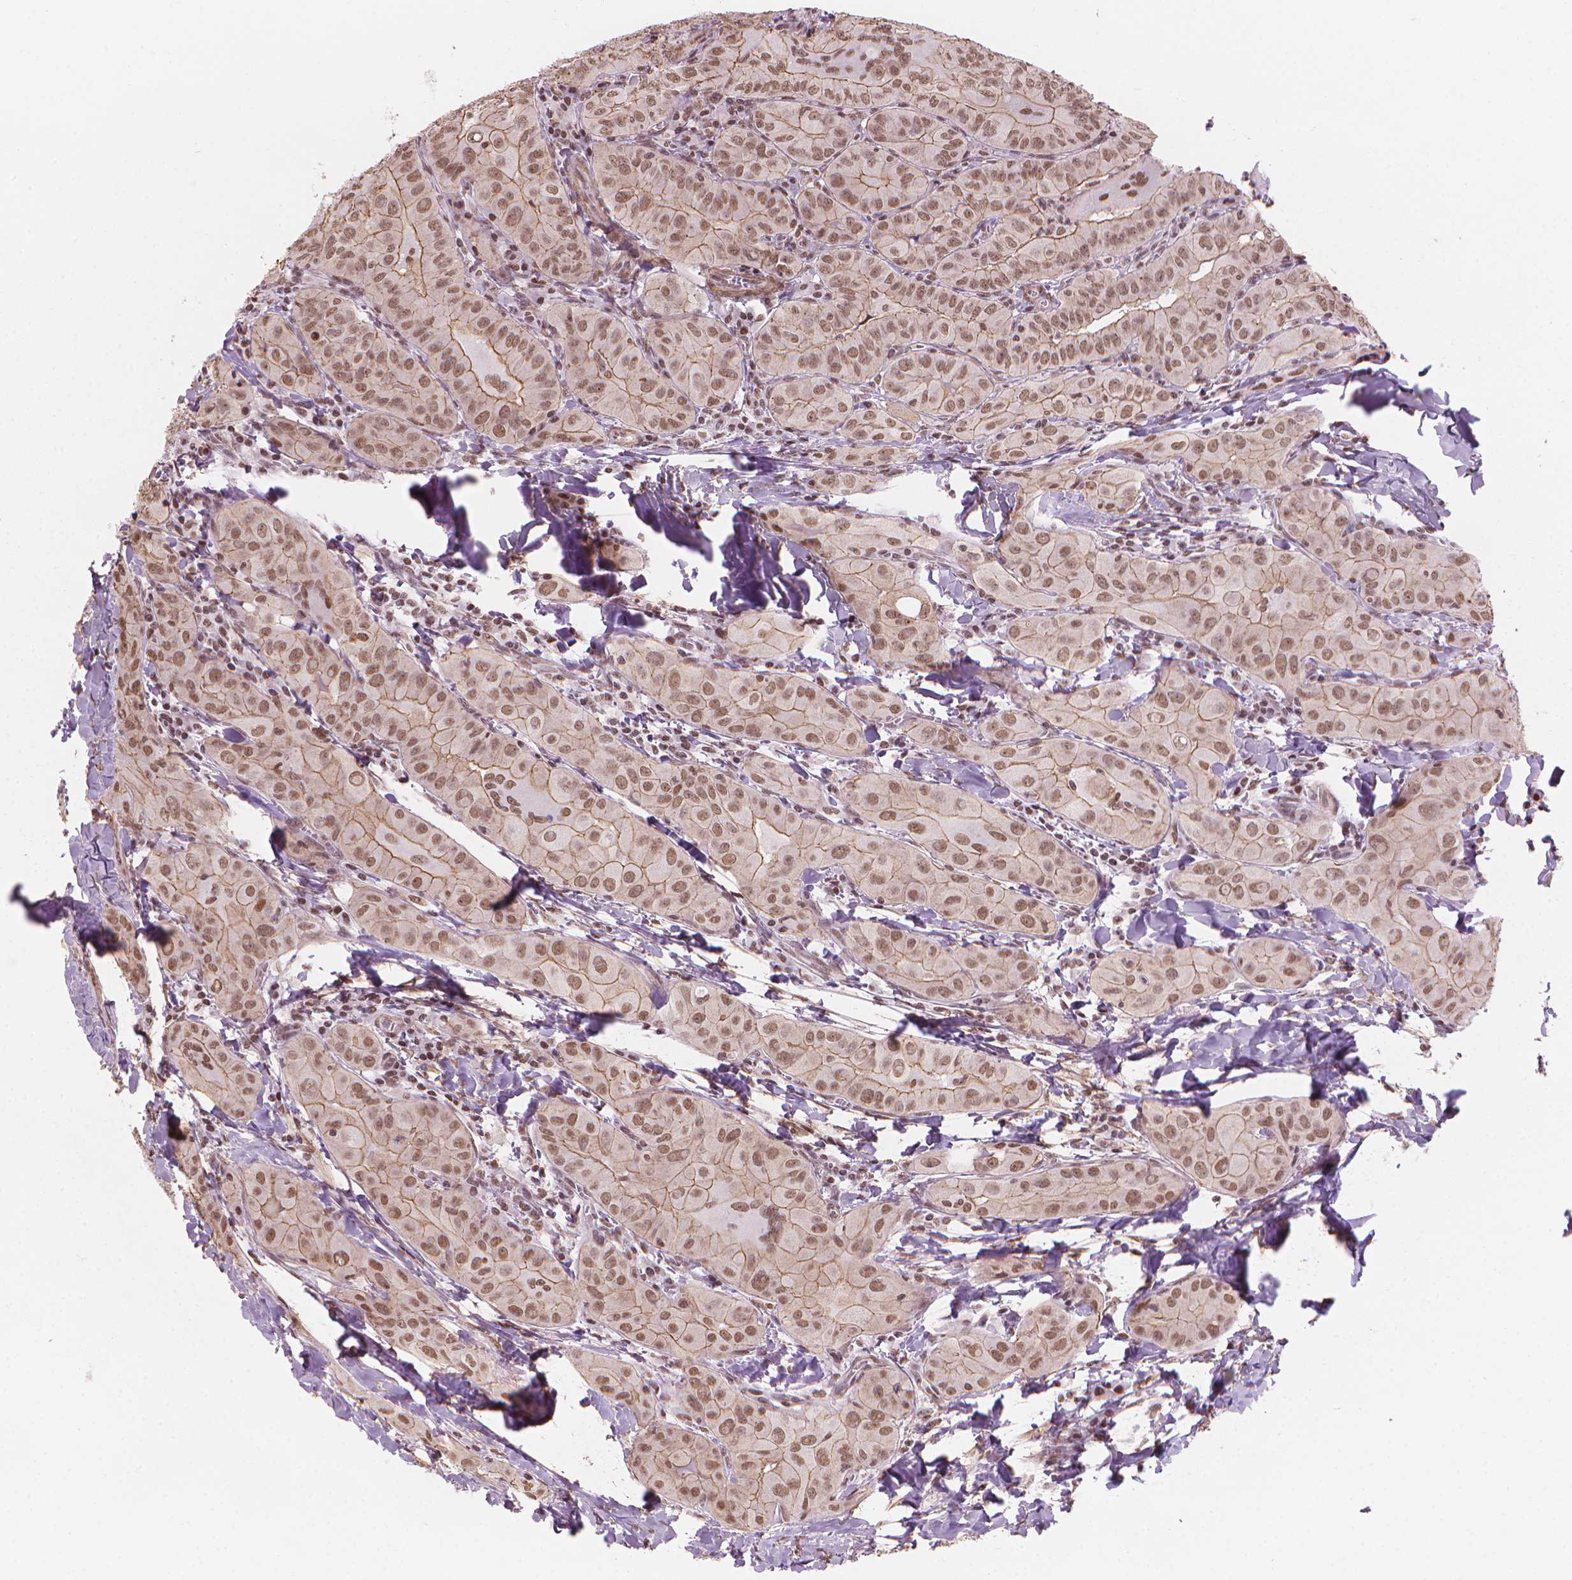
{"staining": {"intensity": "moderate", "quantity": ">75%", "location": "cytoplasmic/membranous,nuclear"}, "tissue": "thyroid cancer", "cell_type": "Tumor cells", "image_type": "cancer", "snomed": [{"axis": "morphology", "description": "Papillary adenocarcinoma, NOS"}, {"axis": "topography", "description": "Thyroid gland"}], "caption": "The image shows immunohistochemical staining of thyroid papillary adenocarcinoma. There is moderate cytoplasmic/membranous and nuclear staining is present in approximately >75% of tumor cells. (brown staining indicates protein expression, while blue staining denotes nuclei).", "gene": "HOXD4", "patient": {"sex": "female", "age": 37}}